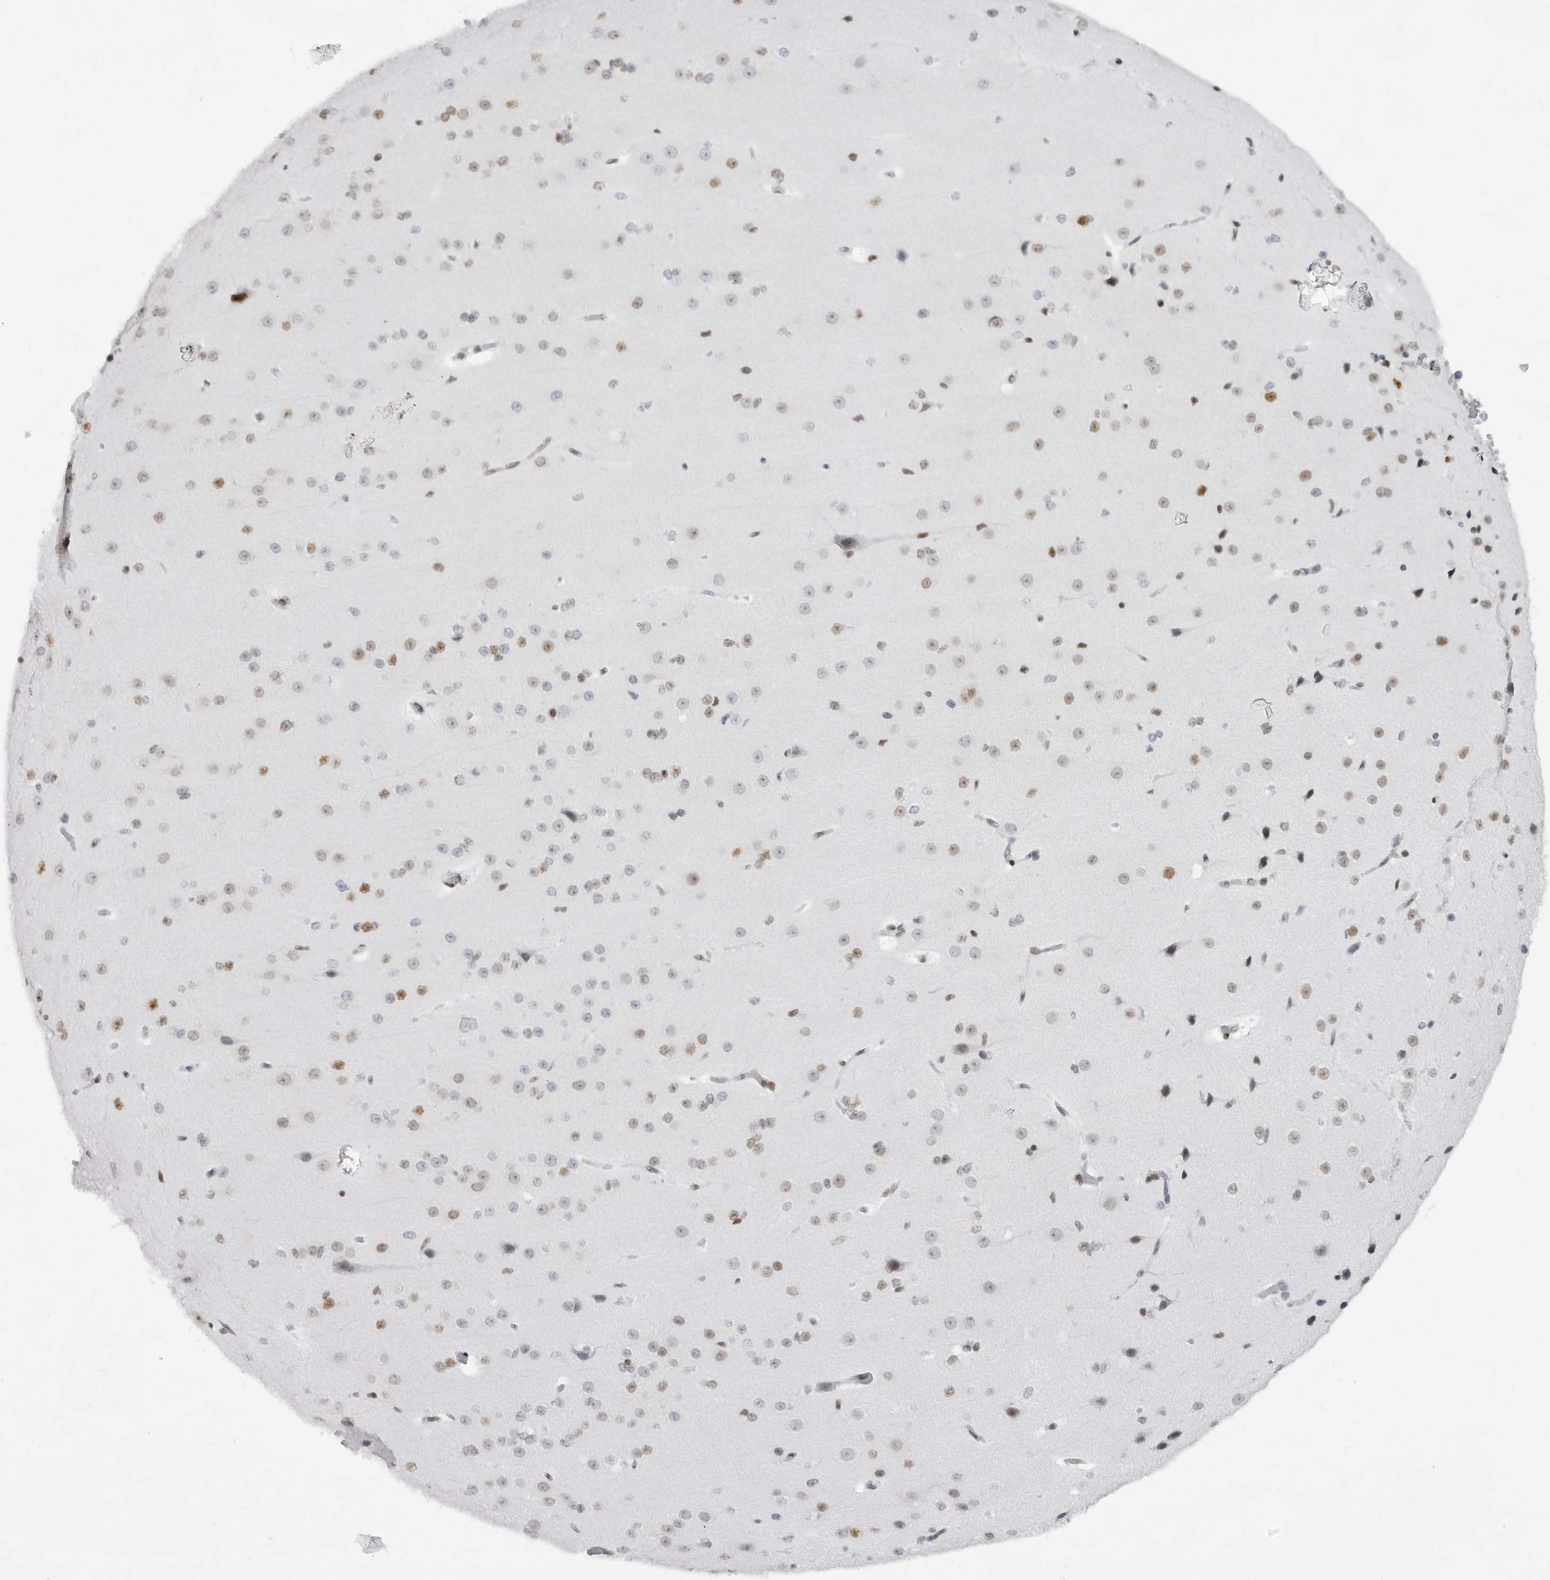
{"staining": {"intensity": "weak", "quantity": ">75%", "location": "nuclear"}, "tissue": "cerebral cortex", "cell_type": "Endothelial cells", "image_type": "normal", "snomed": [{"axis": "morphology", "description": "Normal tissue, NOS"}, {"axis": "morphology", "description": "Developmental malformation"}, {"axis": "topography", "description": "Cerebral cortex"}], "caption": "Cerebral cortex was stained to show a protein in brown. There is low levels of weak nuclear staining in approximately >75% of endothelial cells. (brown staining indicates protein expression, while blue staining denotes nuclei).", "gene": "IRF2BP2", "patient": {"sex": "female", "age": 30}}